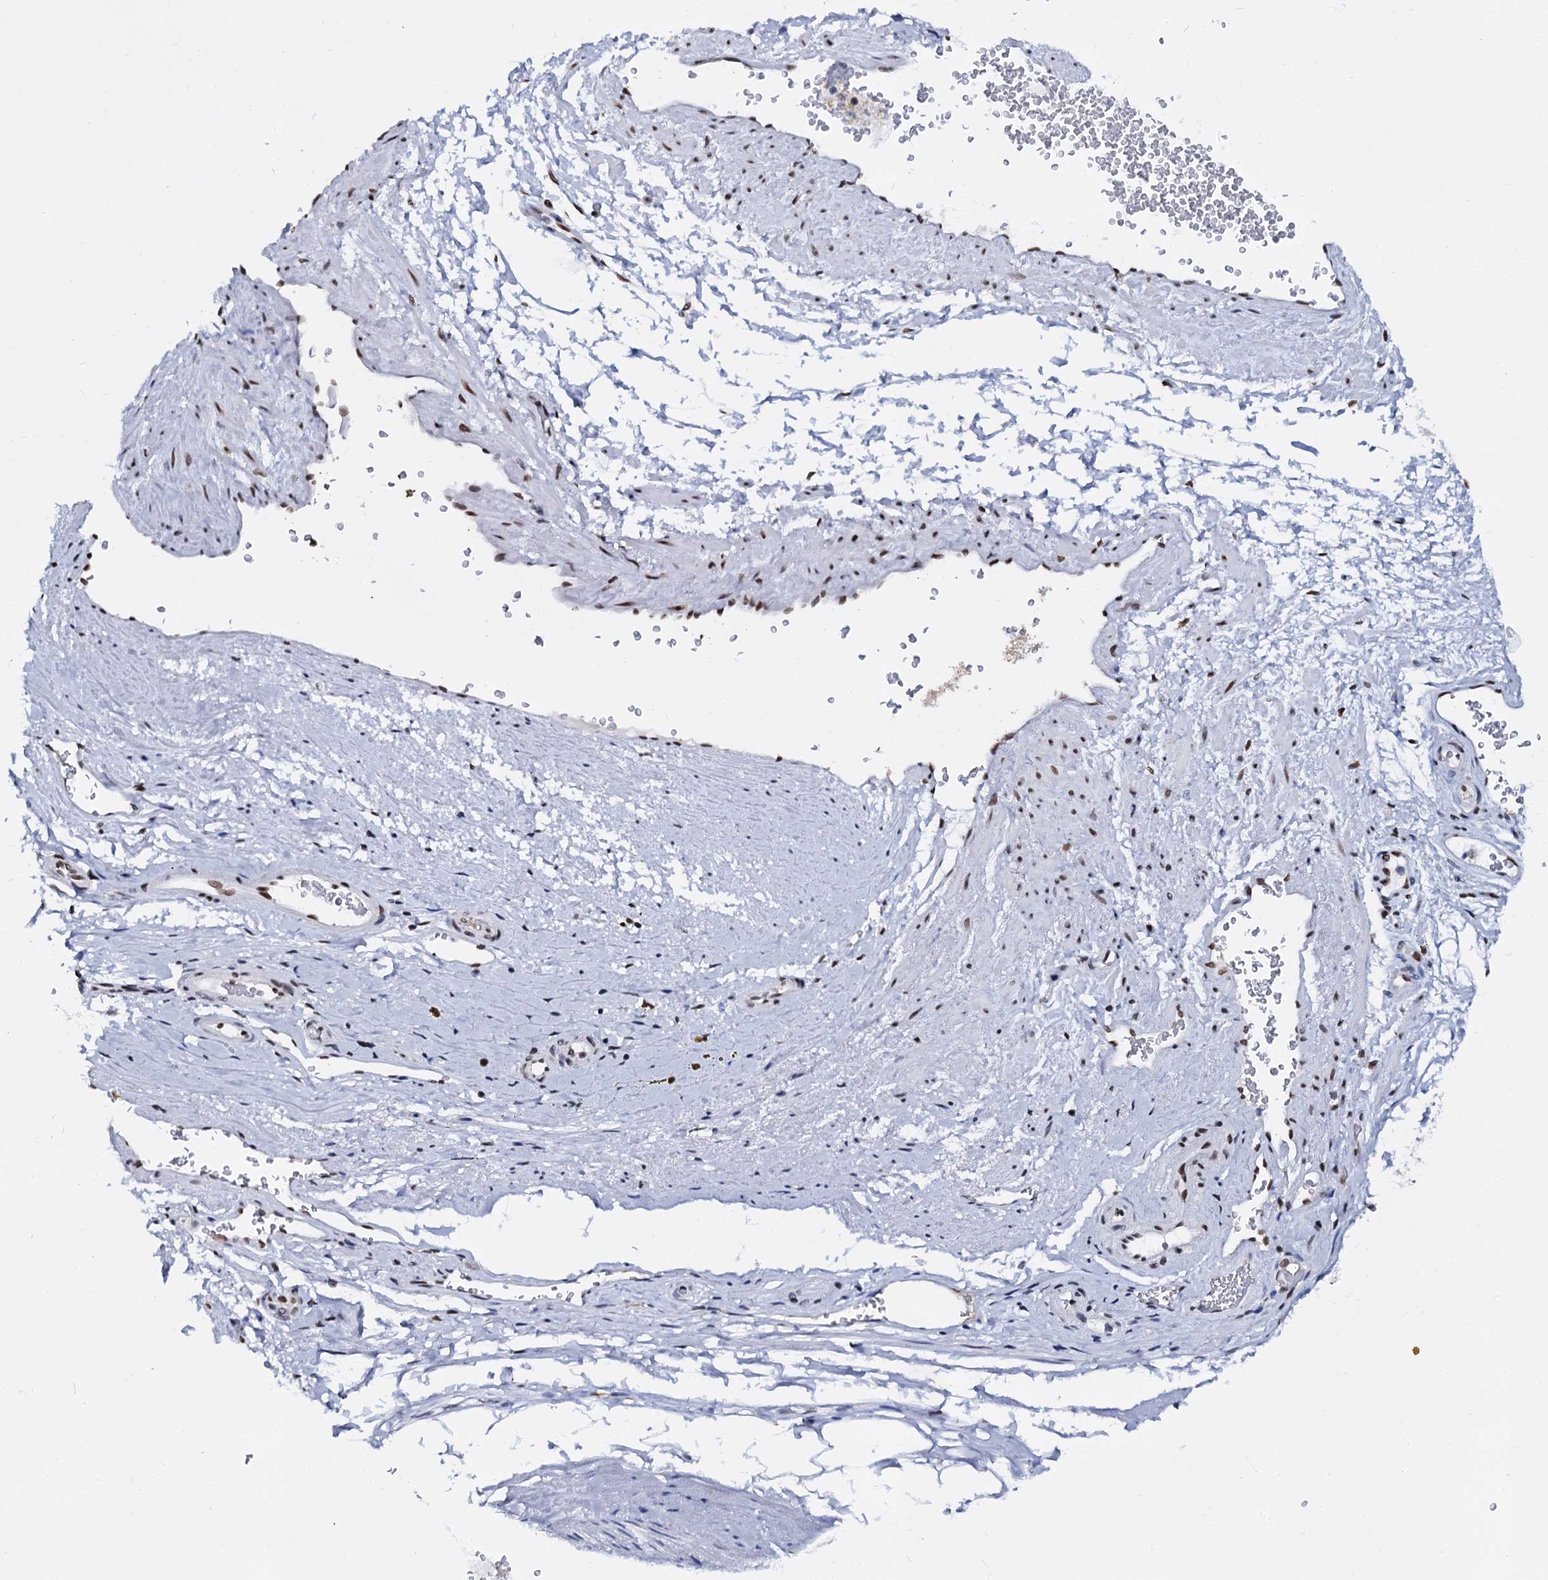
{"staining": {"intensity": "moderate", "quantity": ">75%", "location": "nuclear"}, "tissue": "adipose tissue", "cell_type": "Adipocytes", "image_type": "normal", "snomed": [{"axis": "morphology", "description": "Normal tissue, NOS"}, {"axis": "morphology", "description": "Adenocarcinoma, Low grade"}, {"axis": "topography", "description": "Prostate"}, {"axis": "topography", "description": "Peripheral nerve tissue"}], "caption": "Protein staining demonstrates moderate nuclear staining in approximately >75% of adipocytes in benign adipose tissue. The staining was performed using DAB (3,3'-diaminobenzidine), with brown indicating positive protein expression. Nuclei are stained blue with hematoxylin.", "gene": "CMAS", "patient": {"sex": "male", "age": 63}}